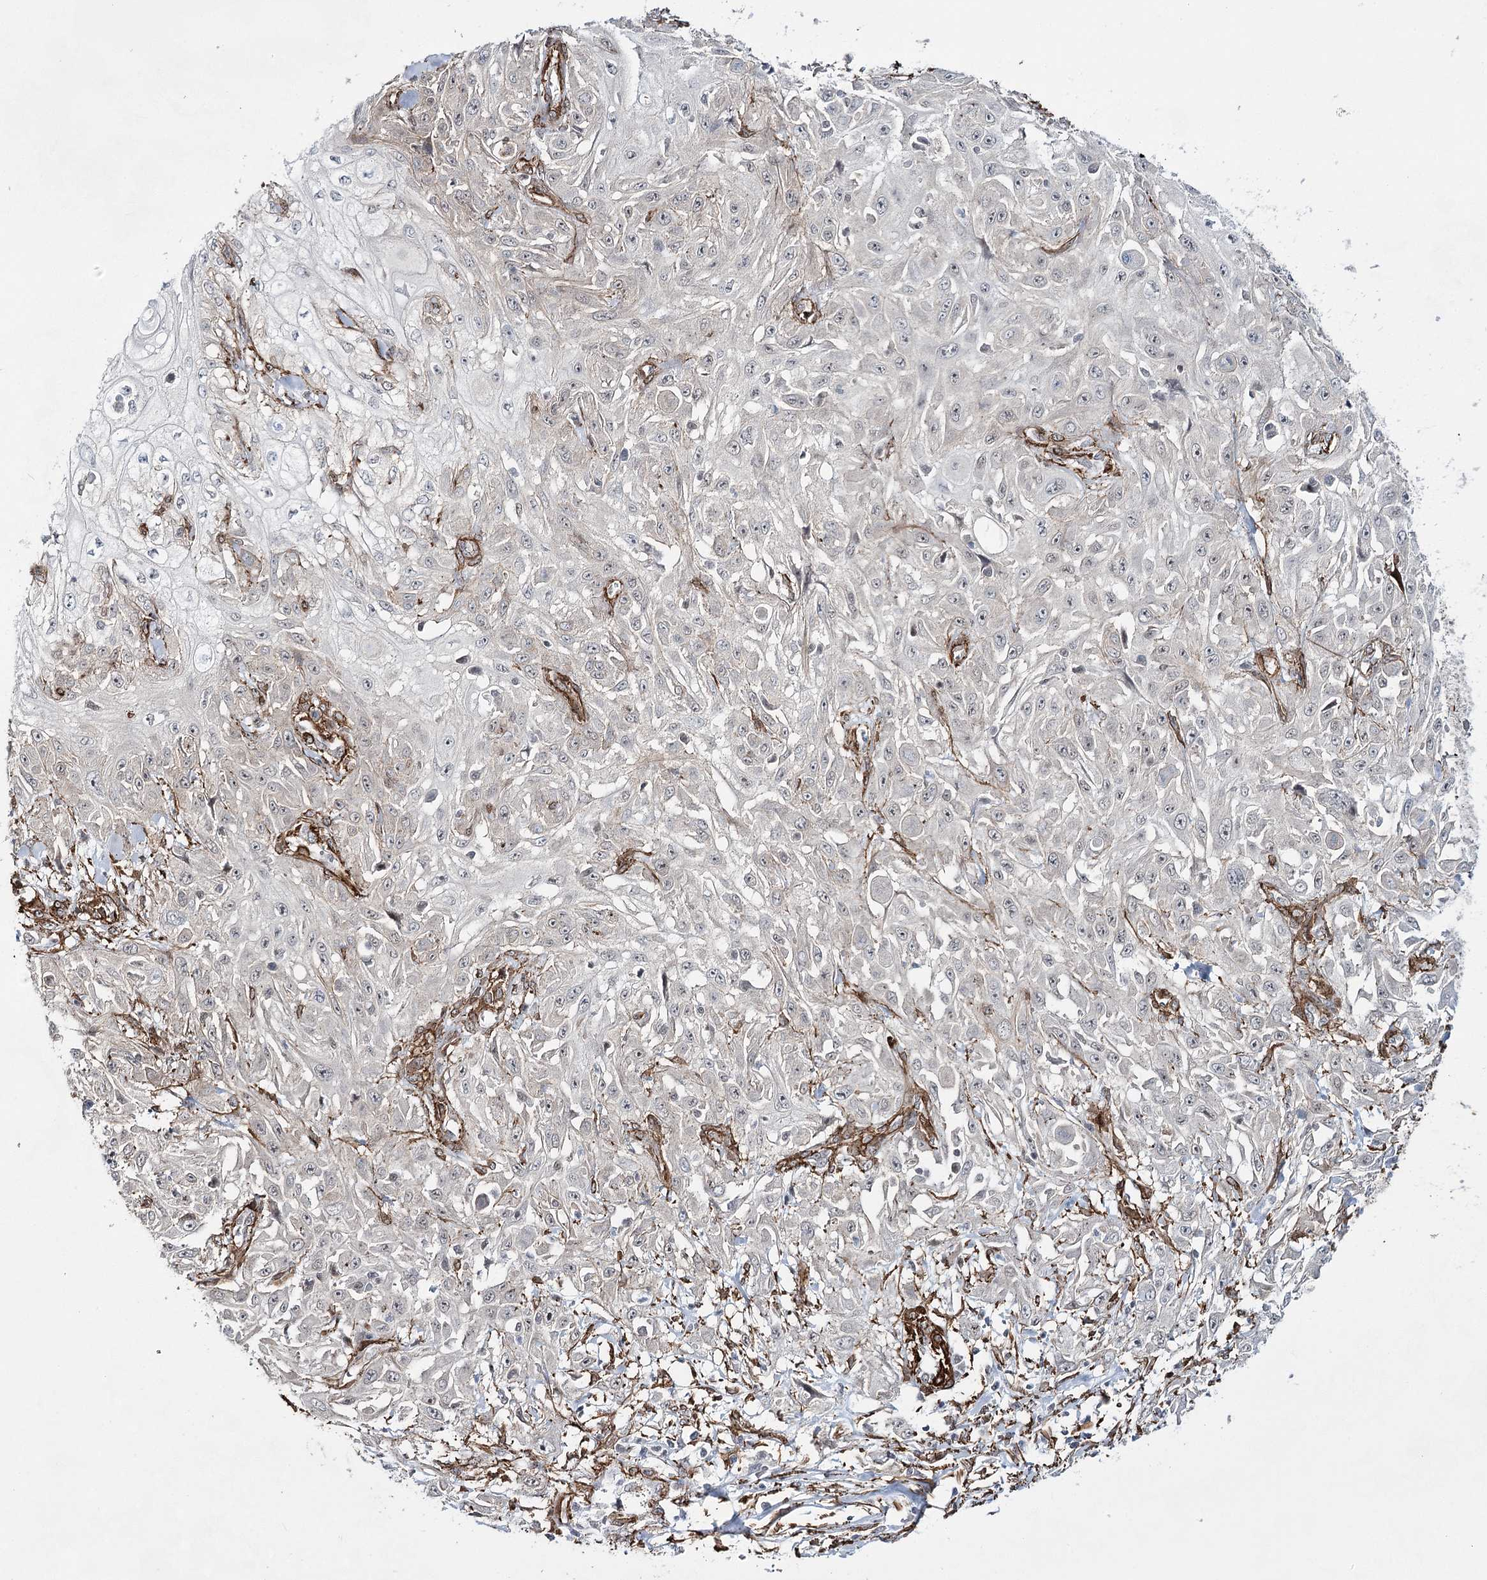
{"staining": {"intensity": "negative", "quantity": "none", "location": "none"}, "tissue": "skin cancer", "cell_type": "Tumor cells", "image_type": "cancer", "snomed": [{"axis": "morphology", "description": "Squamous cell carcinoma, NOS"}, {"axis": "morphology", "description": "Squamous cell carcinoma, metastatic, NOS"}, {"axis": "topography", "description": "Skin"}, {"axis": "topography", "description": "Lymph node"}], "caption": "Tumor cells are negative for protein expression in human metastatic squamous cell carcinoma (skin).", "gene": "CWF19L1", "patient": {"sex": "male", "age": 75}}